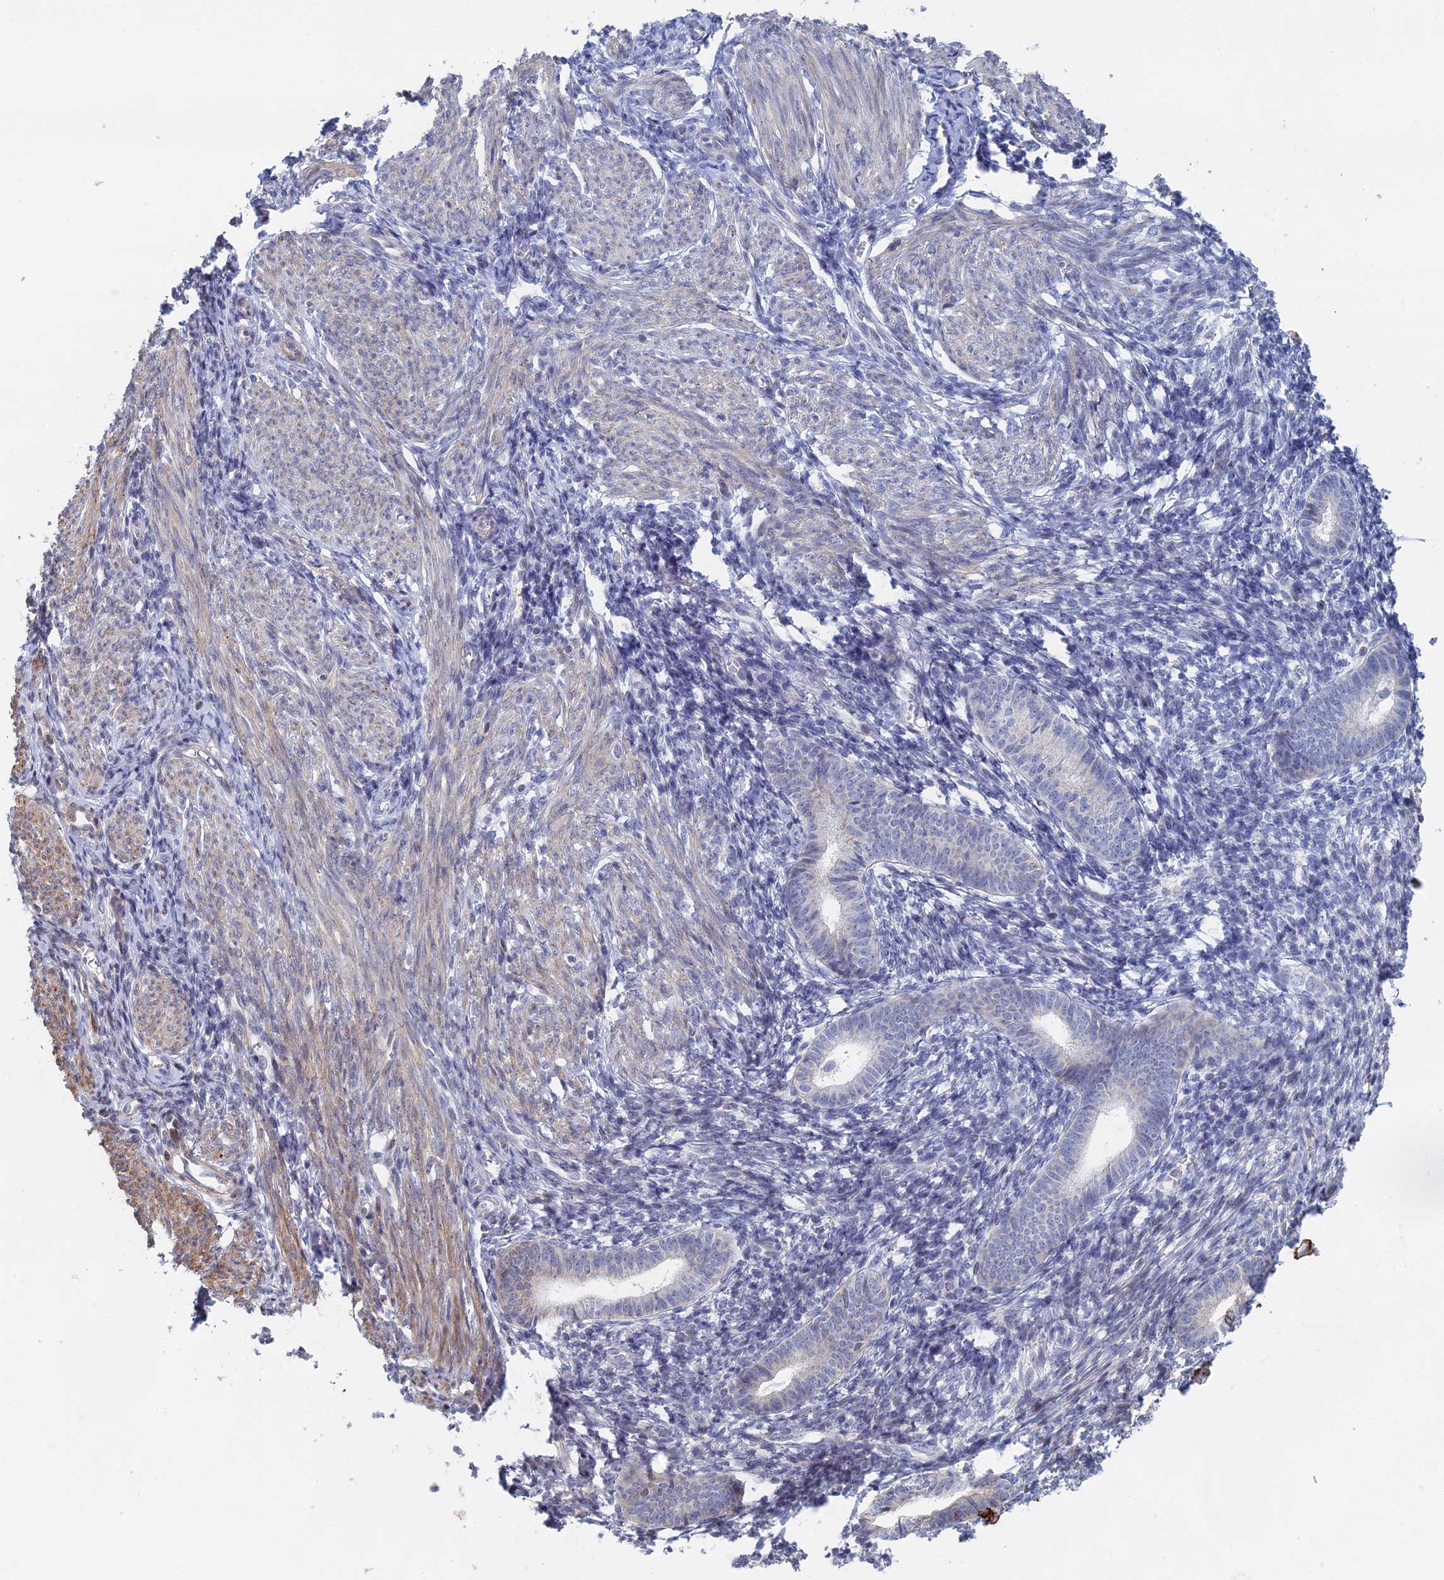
{"staining": {"intensity": "negative", "quantity": "none", "location": "none"}, "tissue": "endometrium", "cell_type": "Cells in endometrial stroma", "image_type": "normal", "snomed": [{"axis": "morphology", "description": "Normal tissue, NOS"}, {"axis": "morphology", "description": "Adenocarcinoma, NOS"}, {"axis": "topography", "description": "Endometrium"}], "caption": "High power microscopy micrograph of an IHC photomicrograph of normal endometrium, revealing no significant expression in cells in endometrial stroma. (DAB (3,3'-diaminobenzidine) IHC visualized using brightfield microscopy, high magnification).", "gene": "IL7", "patient": {"sex": "female", "age": 57}}